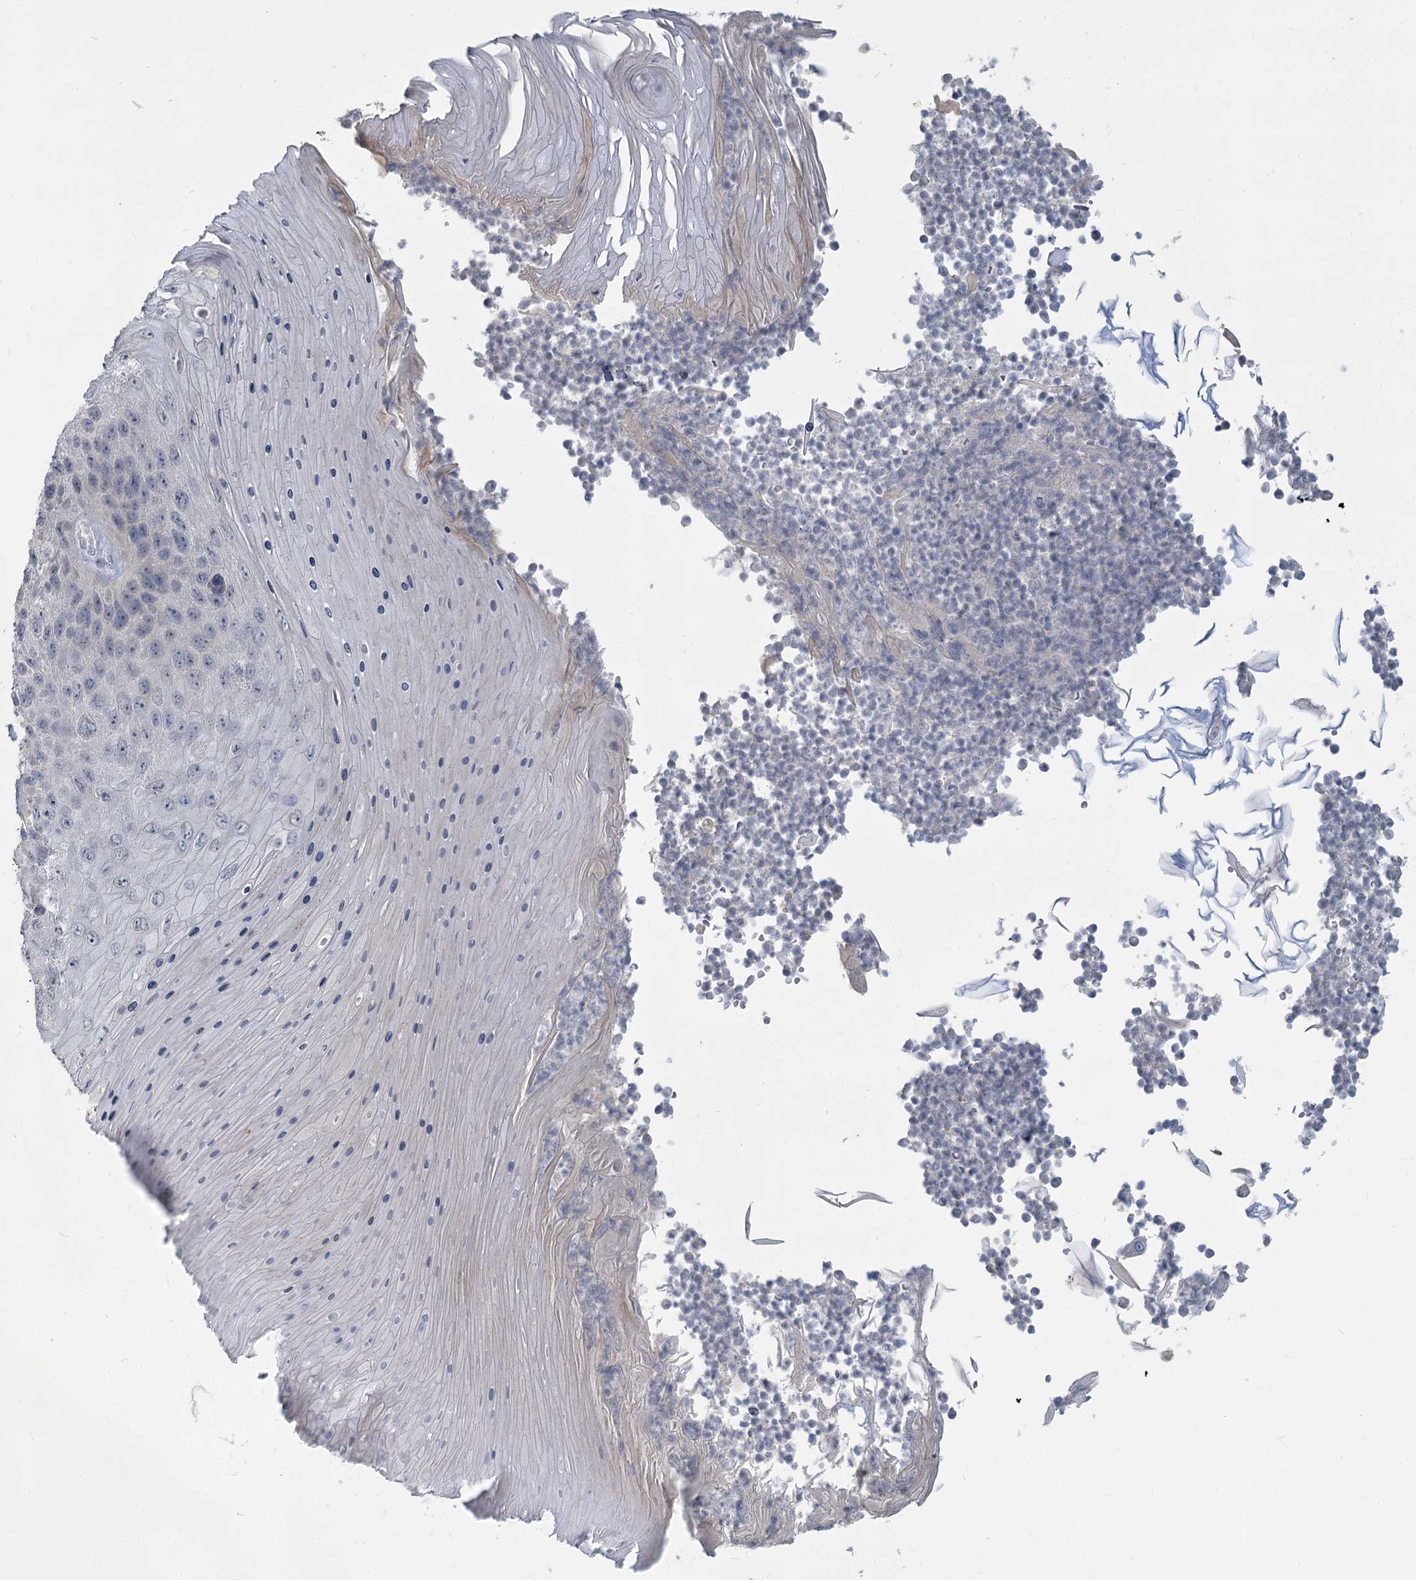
{"staining": {"intensity": "negative", "quantity": "none", "location": "none"}, "tissue": "skin cancer", "cell_type": "Tumor cells", "image_type": "cancer", "snomed": [{"axis": "morphology", "description": "Squamous cell carcinoma, NOS"}, {"axis": "topography", "description": "Skin"}], "caption": "Tumor cells are negative for brown protein staining in squamous cell carcinoma (skin).", "gene": "SLC9A3", "patient": {"sex": "female", "age": 88}}